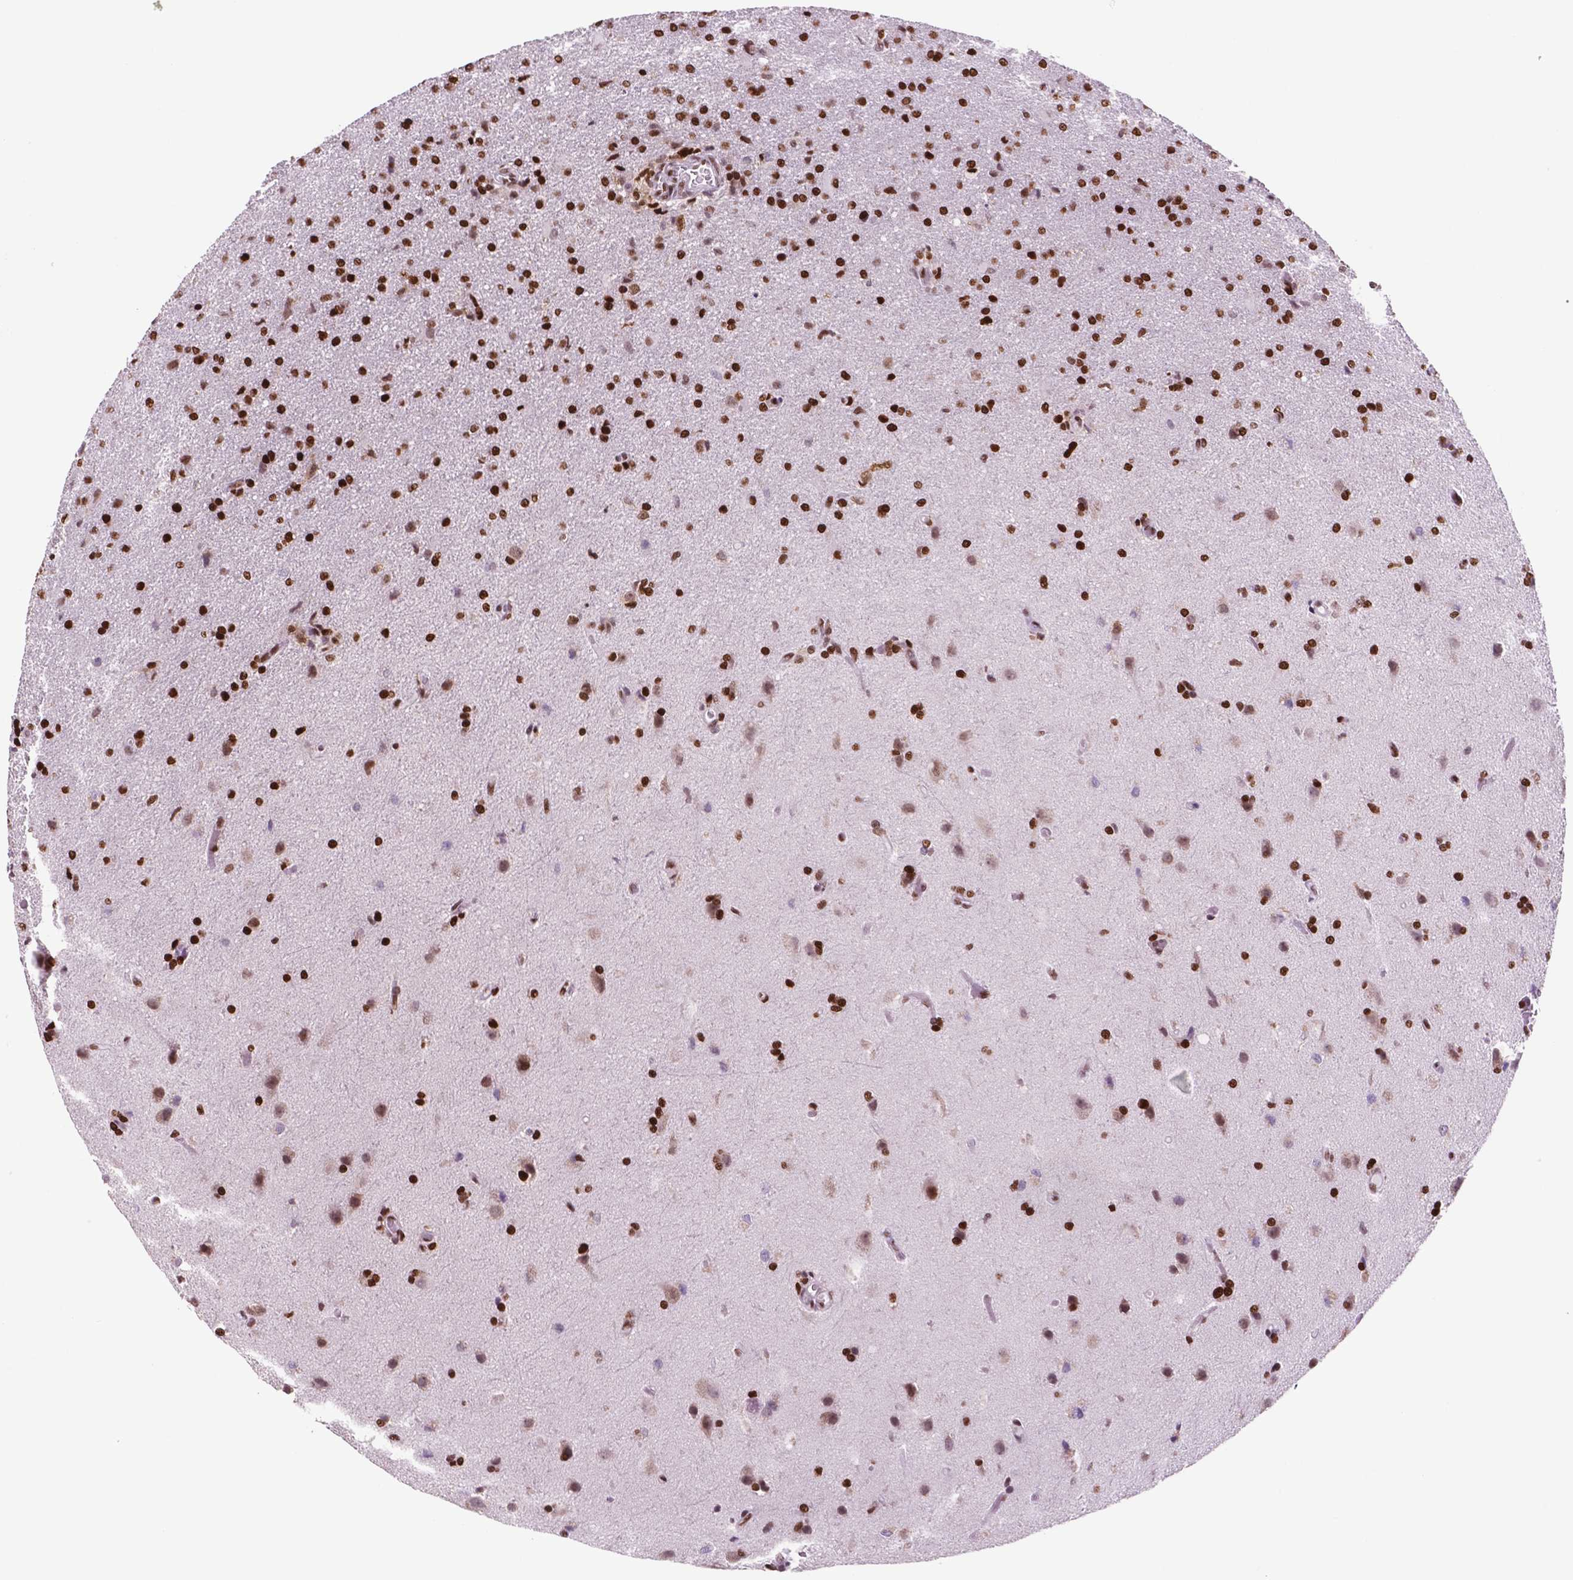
{"staining": {"intensity": "strong", "quantity": ">75%", "location": "nuclear"}, "tissue": "glioma", "cell_type": "Tumor cells", "image_type": "cancer", "snomed": [{"axis": "morphology", "description": "Glioma, malignant, High grade"}, {"axis": "topography", "description": "Brain"}], "caption": "High-grade glioma (malignant) tissue shows strong nuclear positivity in approximately >75% of tumor cells", "gene": "MSH6", "patient": {"sex": "male", "age": 68}}